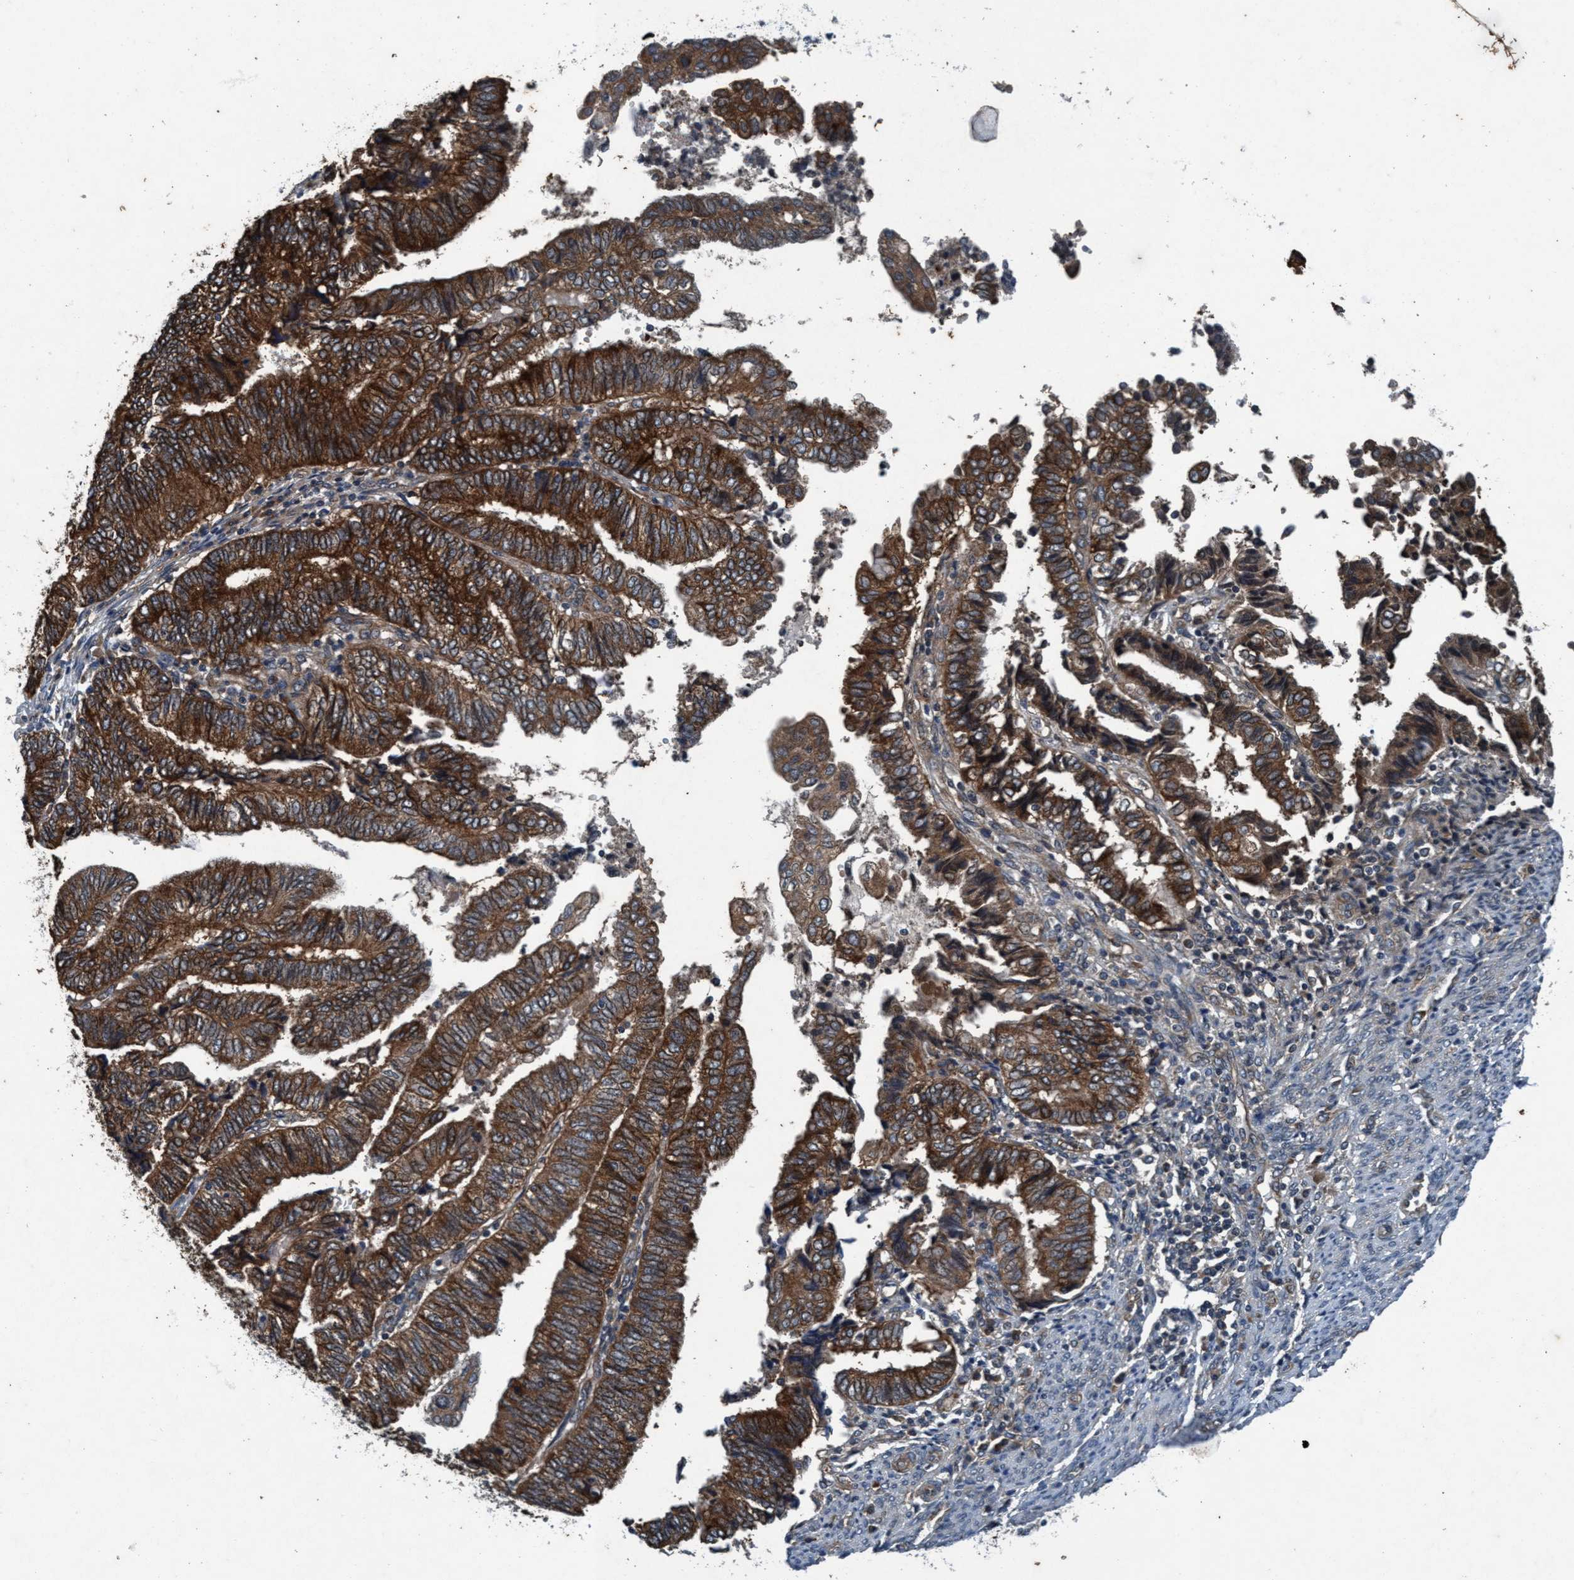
{"staining": {"intensity": "strong", "quantity": ">75%", "location": "cytoplasmic/membranous"}, "tissue": "endometrial cancer", "cell_type": "Tumor cells", "image_type": "cancer", "snomed": [{"axis": "morphology", "description": "Adenocarcinoma, NOS"}, {"axis": "topography", "description": "Uterus"}, {"axis": "topography", "description": "Endometrium"}], "caption": "This is a micrograph of immunohistochemistry (IHC) staining of endometrial adenocarcinoma, which shows strong staining in the cytoplasmic/membranous of tumor cells.", "gene": "AKT1S1", "patient": {"sex": "female", "age": 70}}